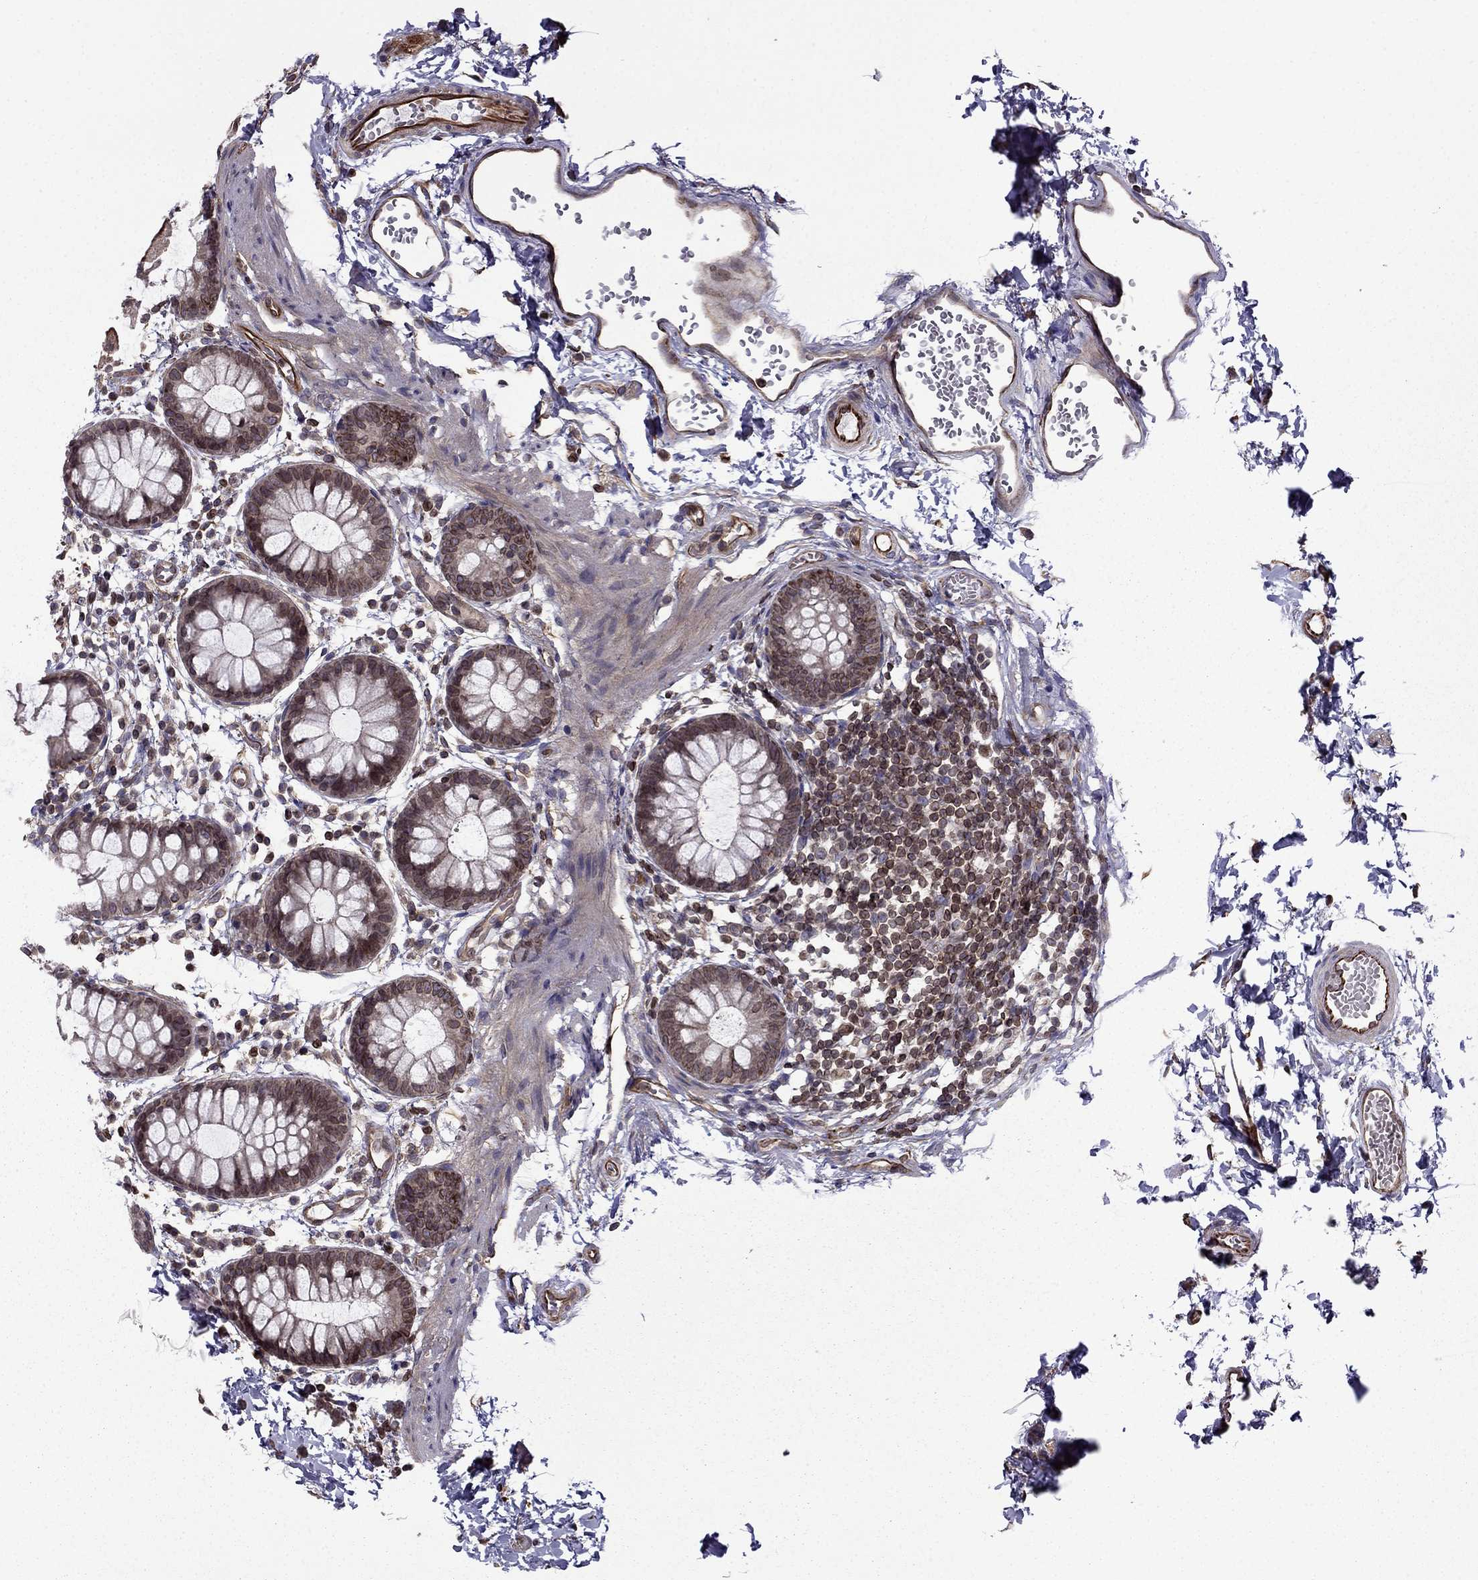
{"staining": {"intensity": "moderate", "quantity": "25%-75%", "location": "cytoplasmic/membranous"}, "tissue": "rectum", "cell_type": "Glandular cells", "image_type": "normal", "snomed": [{"axis": "morphology", "description": "Normal tissue, NOS"}, {"axis": "topography", "description": "Rectum"}], "caption": "Glandular cells demonstrate medium levels of moderate cytoplasmic/membranous staining in about 25%-75% of cells in normal human rectum. (DAB (3,3'-diaminobenzidine) = brown stain, brightfield microscopy at high magnification).", "gene": "CDC42BPA", "patient": {"sex": "male", "age": 57}}